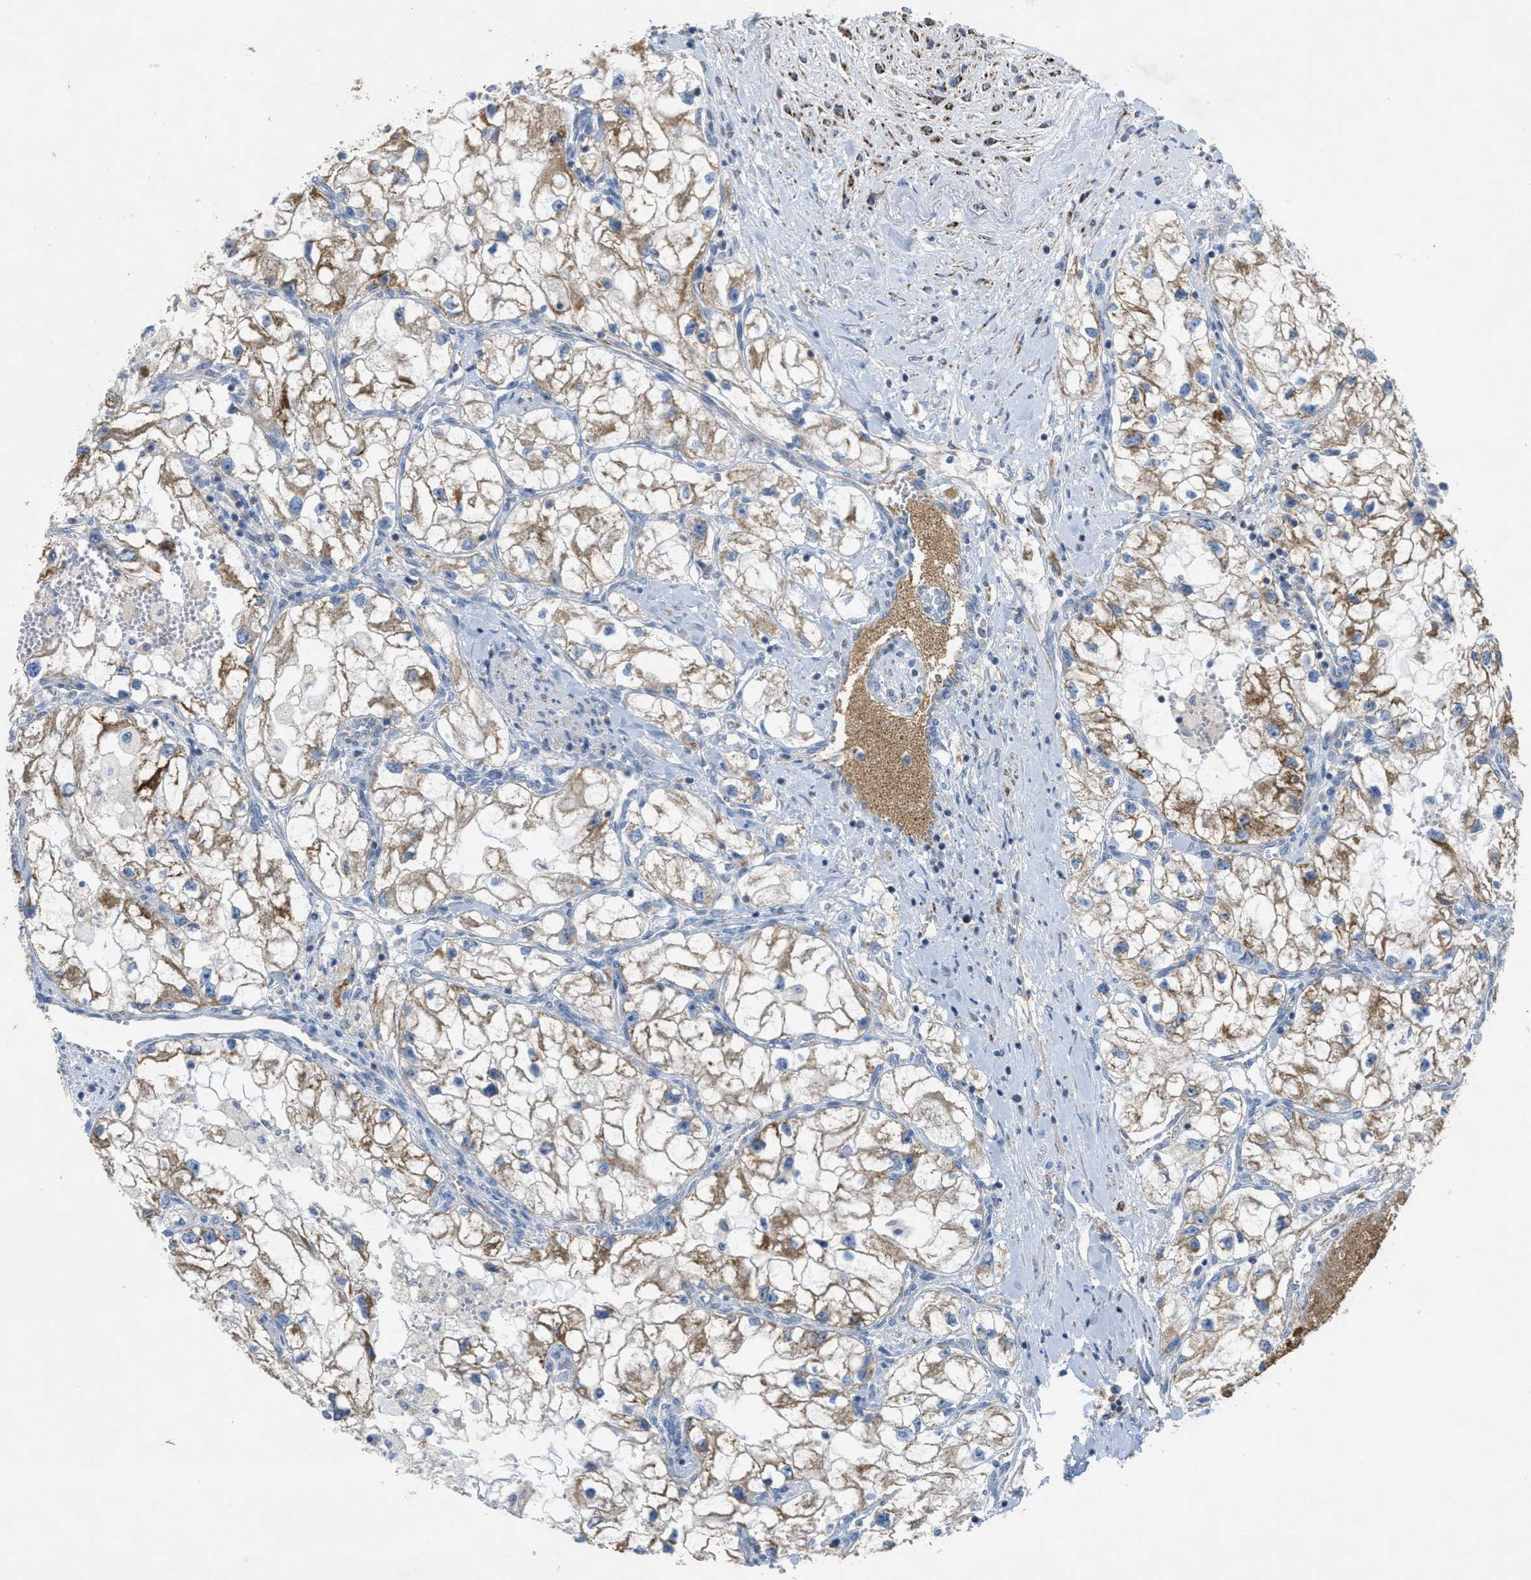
{"staining": {"intensity": "moderate", "quantity": ">75%", "location": "cytoplasmic/membranous"}, "tissue": "renal cancer", "cell_type": "Tumor cells", "image_type": "cancer", "snomed": [{"axis": "morphology", "description": "Adenocarcinoma, NOS"}, {"axis": "topography", "description": "Kidney"}], "caption": "Immunohistochemical staining of human renal adenocarcinoma demonstrates medium levels of moderate cytoplasmic/membranous staining in about >75% of tumor cells. (DAB = brown stain, brightfield microscopy at high magnification).", "gene": "BTN3A1", "patient": {"sex": "female", "age": 70}}